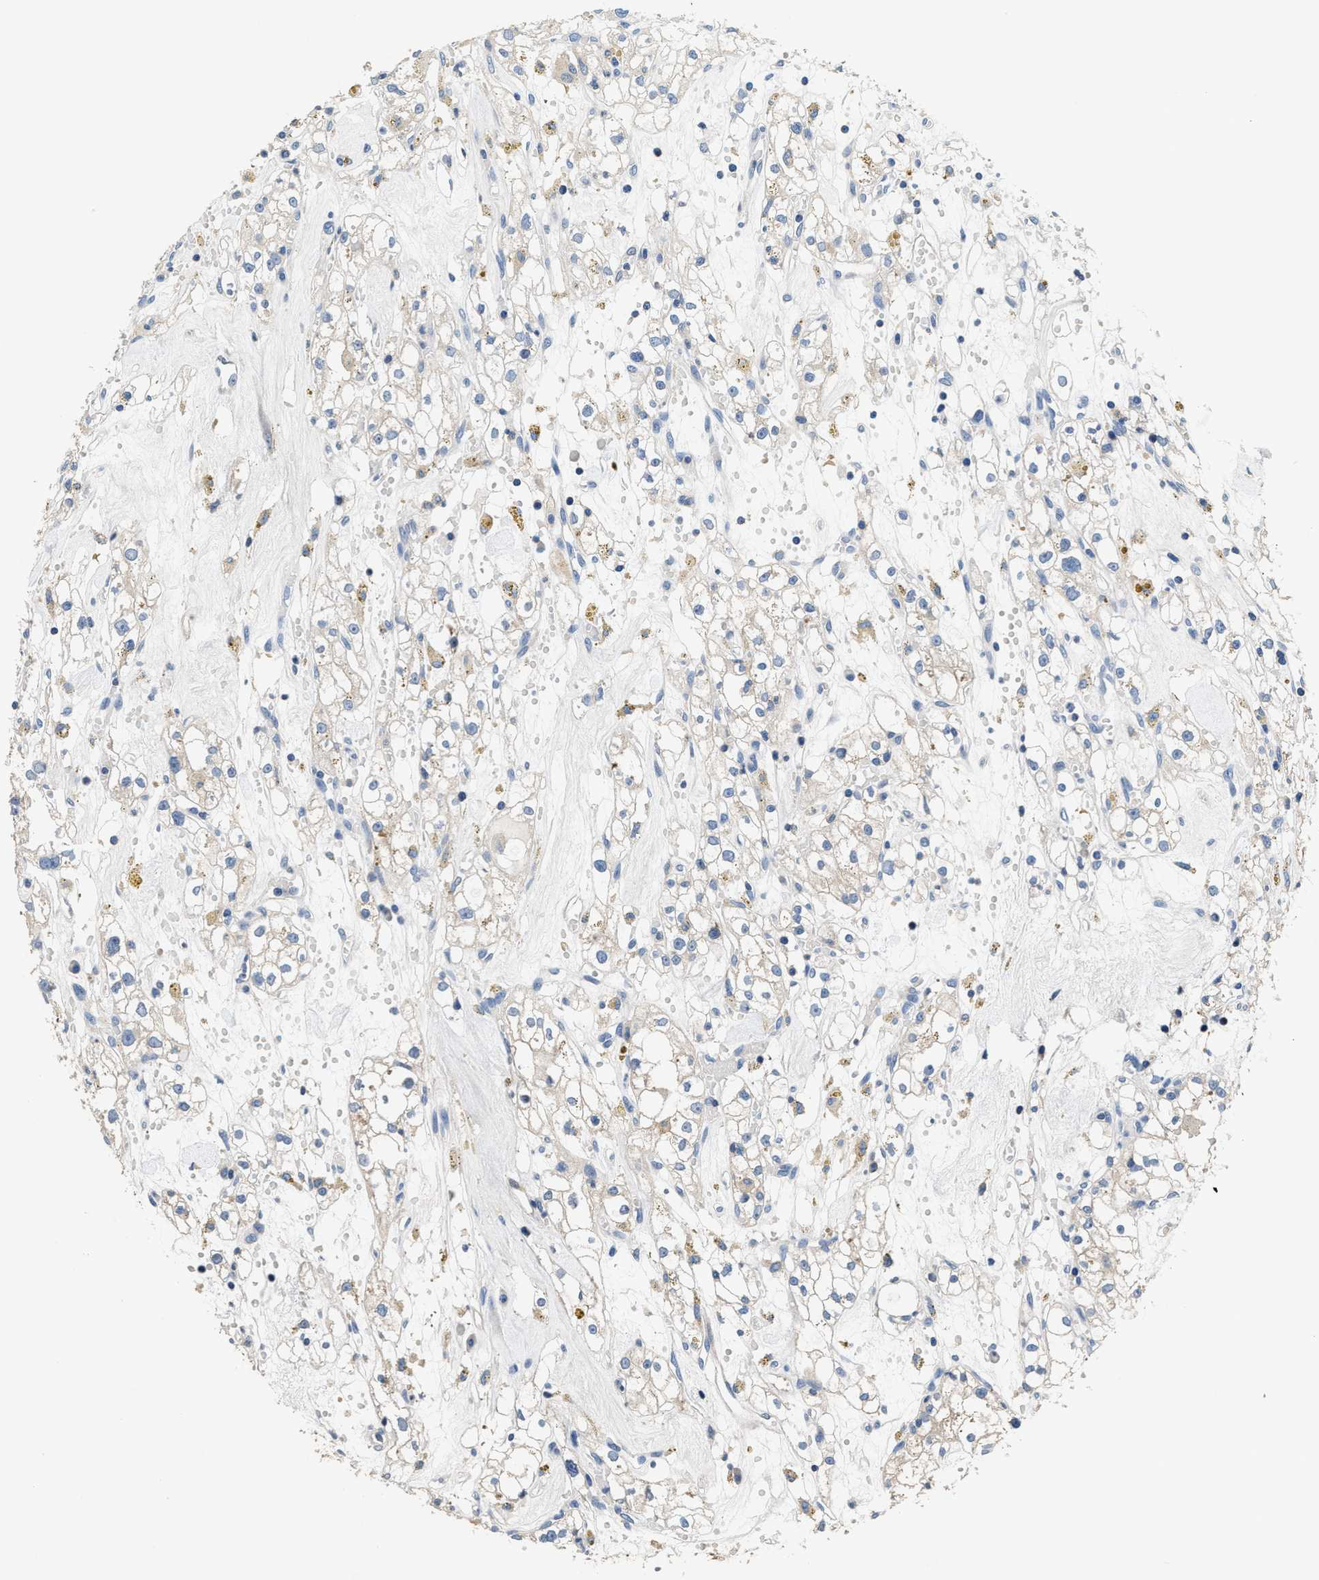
{"staining": {"intensity": "moderate", "quantity": "<25%", "location": "cytoplasmic/membranous"}, "tissue": "renal cancer", "cell_type": "Tumor cells", "image_type": "cancer", "snomed": [{"axis": "morphology", "description": "Adenocarcinoma, NOS"}, {"axis": "topography", "description": "Kidney"}], "caption": "Immunohistochemistry micrograph of neoplastic tissue: human renal cancer (adenocarcinoma) stained using IHC displays low levels of moderate protein expression localized specifically in the cytoplasmic/membranous of tumor cells, appearing as a cytoplasmic/membranous brown color.", "gene": "ANKIB1", "patient": {"sex": "male", "age": 56}}